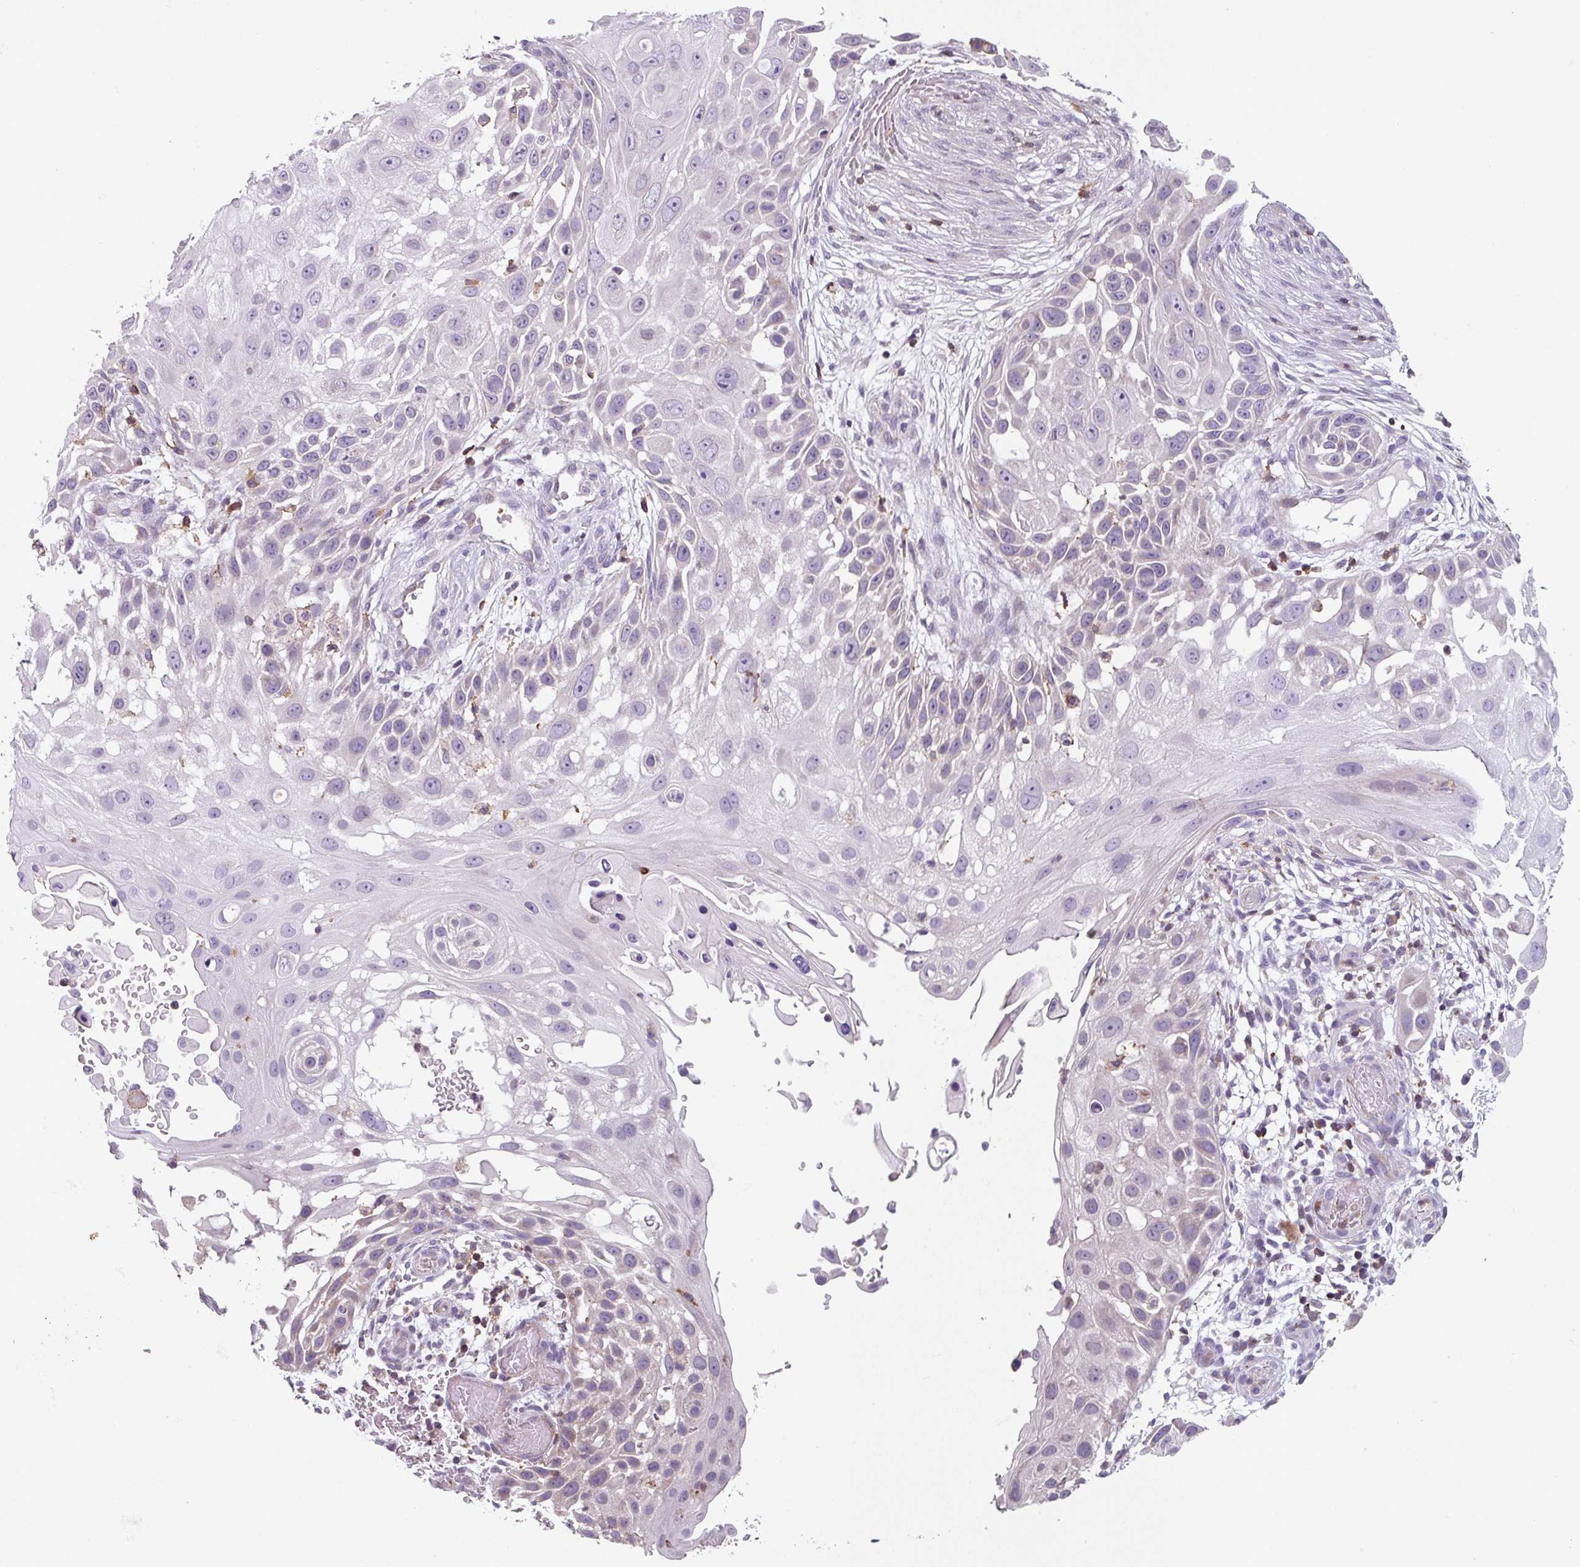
{"staining": {"intensity": "negative", "quantity": "none", "location": "none"}, "tissue": "skin cancer", "cell_type": "Tumor cells", "image_type": "cancer", "snomed": [{"axis": "morphology", "description": "Squamous cell carcinoma, NOS"}, {"axis": "topography", "description": "Skin"}], "caption": "IHC photomicrograph of neoplastic tissue: human squamous cell carcinoma (skin) stained with DAB reveals no significant protein expression in tumor cells.", "gene": "NEDD9", "patient": {"sex": "female", "age": 44}}